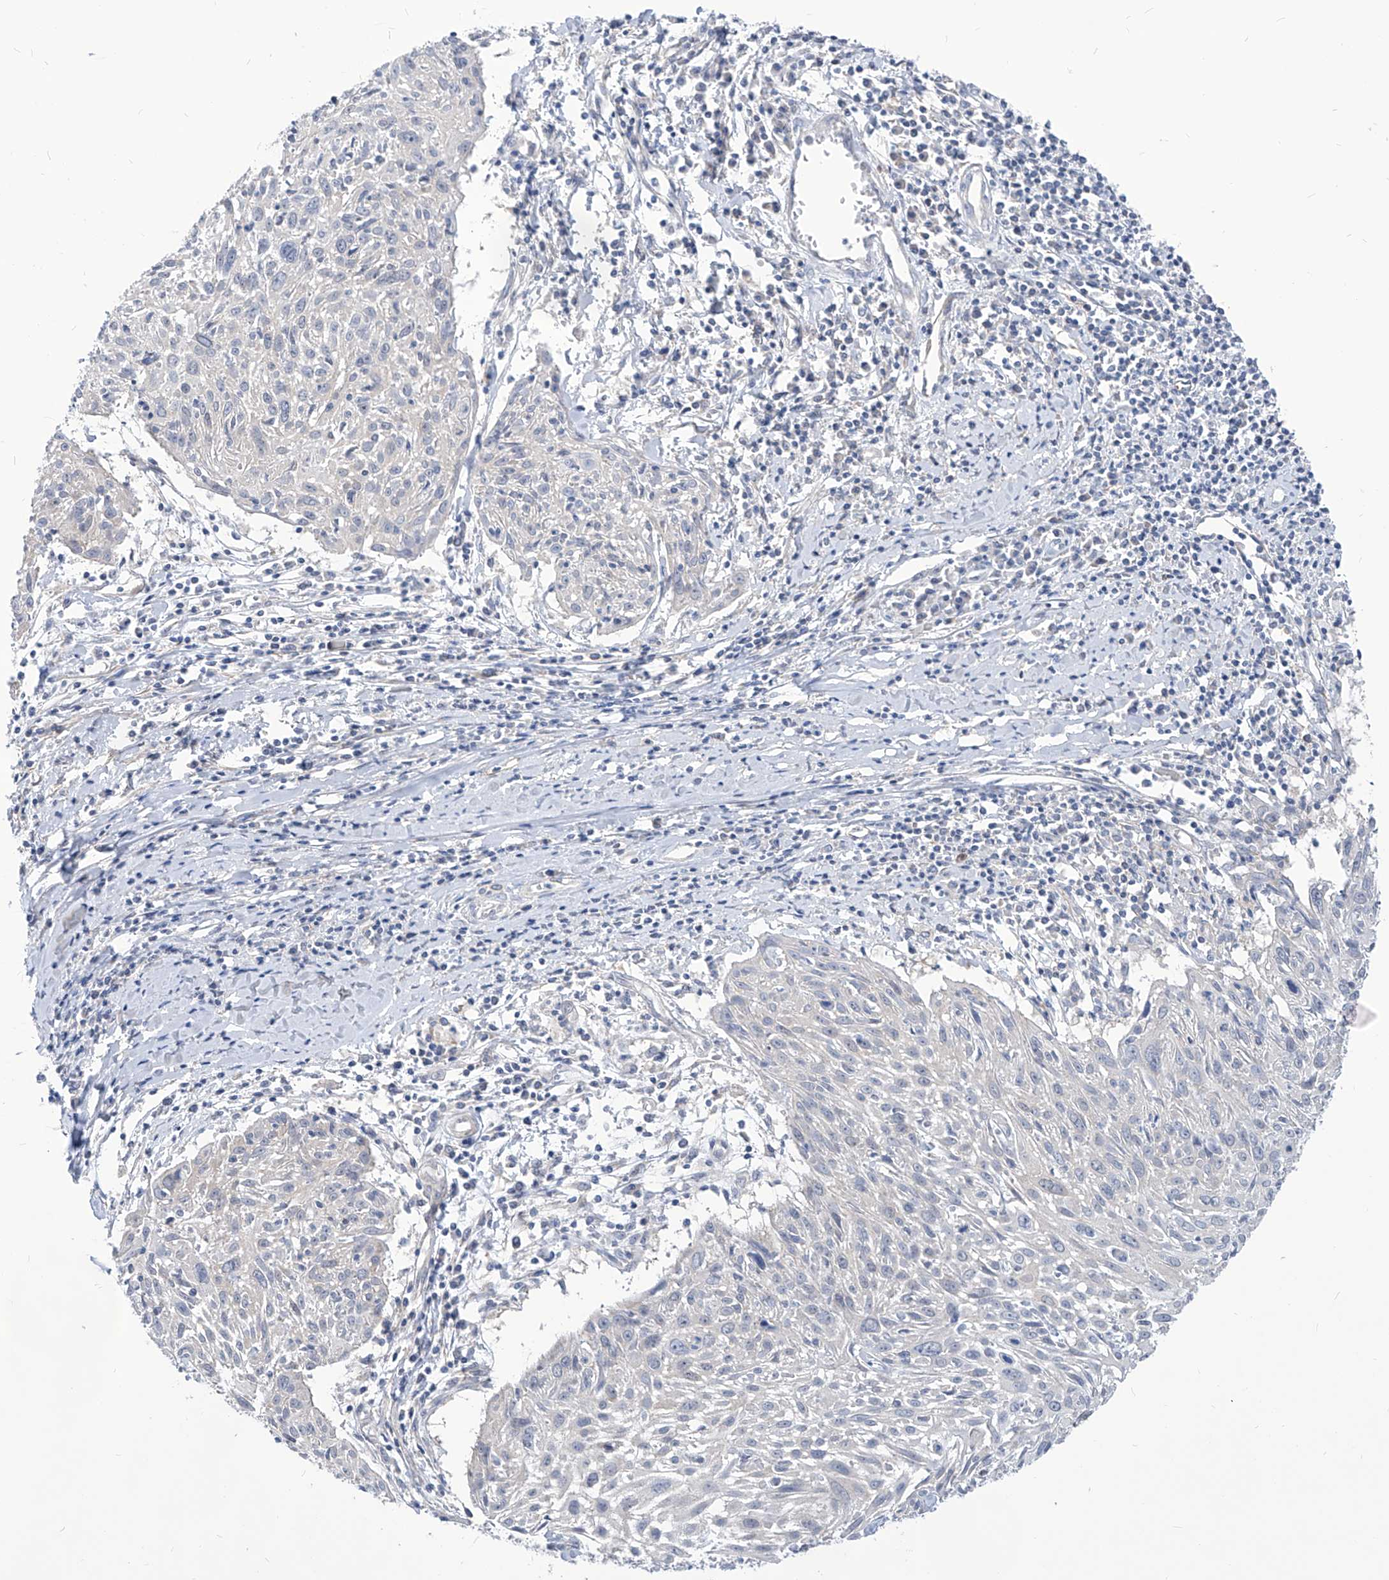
{"staining": {"intensity": "negative", "quantity": "none", "location": "none"}, "tissue": "cervical cancer", "cell_type": "Tumor cells", "image_type": "cancer", "snomed": [{"axis": "morphology", "description": "Squamous cell carcinoma, NOS"}, {"axis": "topography", "description": "Cervix"}], "caption": "Immunohistochemical staining of squamous cell carcinoma (cervical) demonstrates no significant expression in tumor cells.", "gene": "AKAP10", "patient": {"sex": "female", "age": 51}}